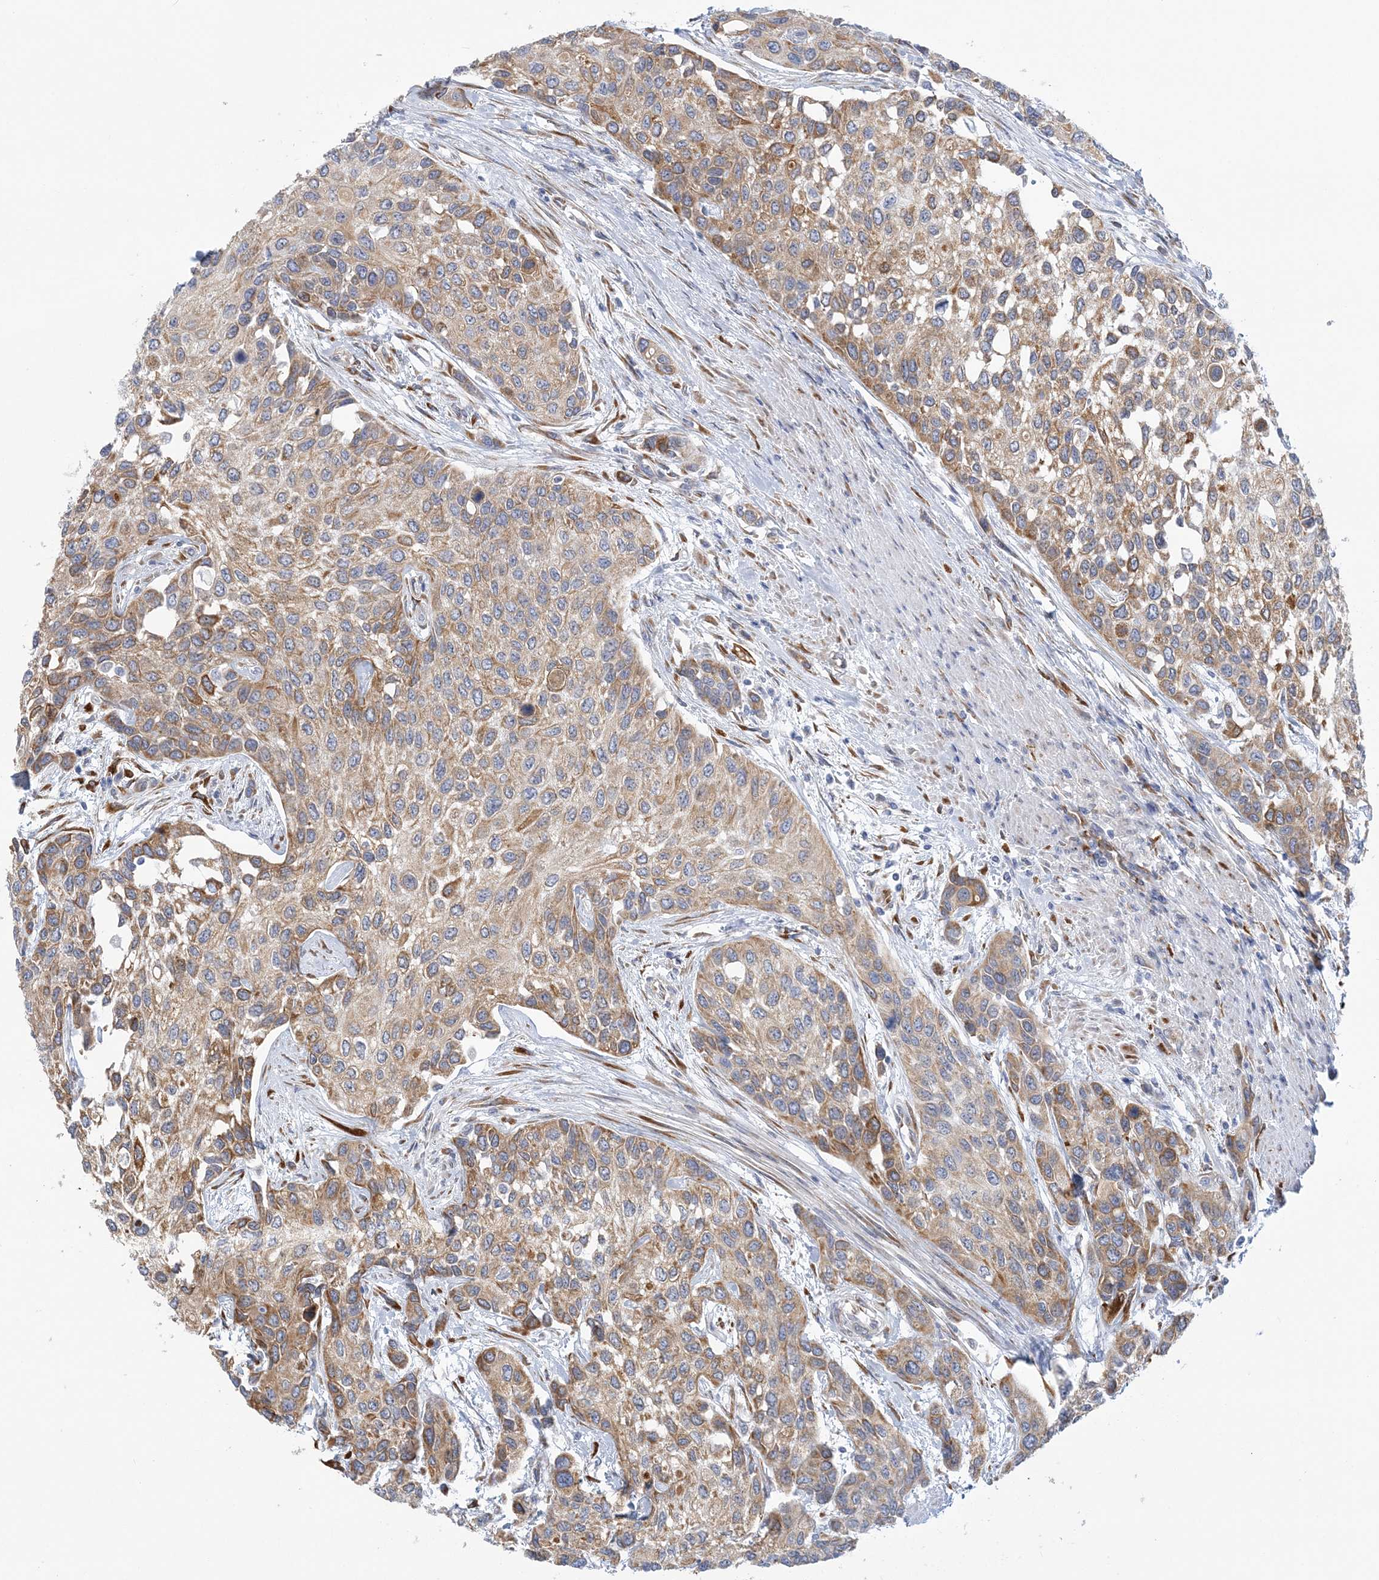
{"staining": {"intensity": "moderate", "quantity": ">75%", "location": "cytoplasmic/membranous"}, "tissue": "urothelial cancer", "cell_type": "Tumor cells", "image_type": "cancer", "snomed": [{"axis": "morphology", "description": "Normal tissue, NOS"}, {"axis": "morphology", "description": "Urothelial carcinoma, High grade"}, {"axis": "topography", "description": "Vascular tissue"}, {"axis": "topography", "description": "Urinary bladder"}], "caption": "This image displays IHC staining of human urothelial cancer, with medium moderate cytoplasmic/membranous staining in about >75% of tumor cells.", "gene": "PLEKHG4B", "patient": {"sex": "female", "age": 56}}